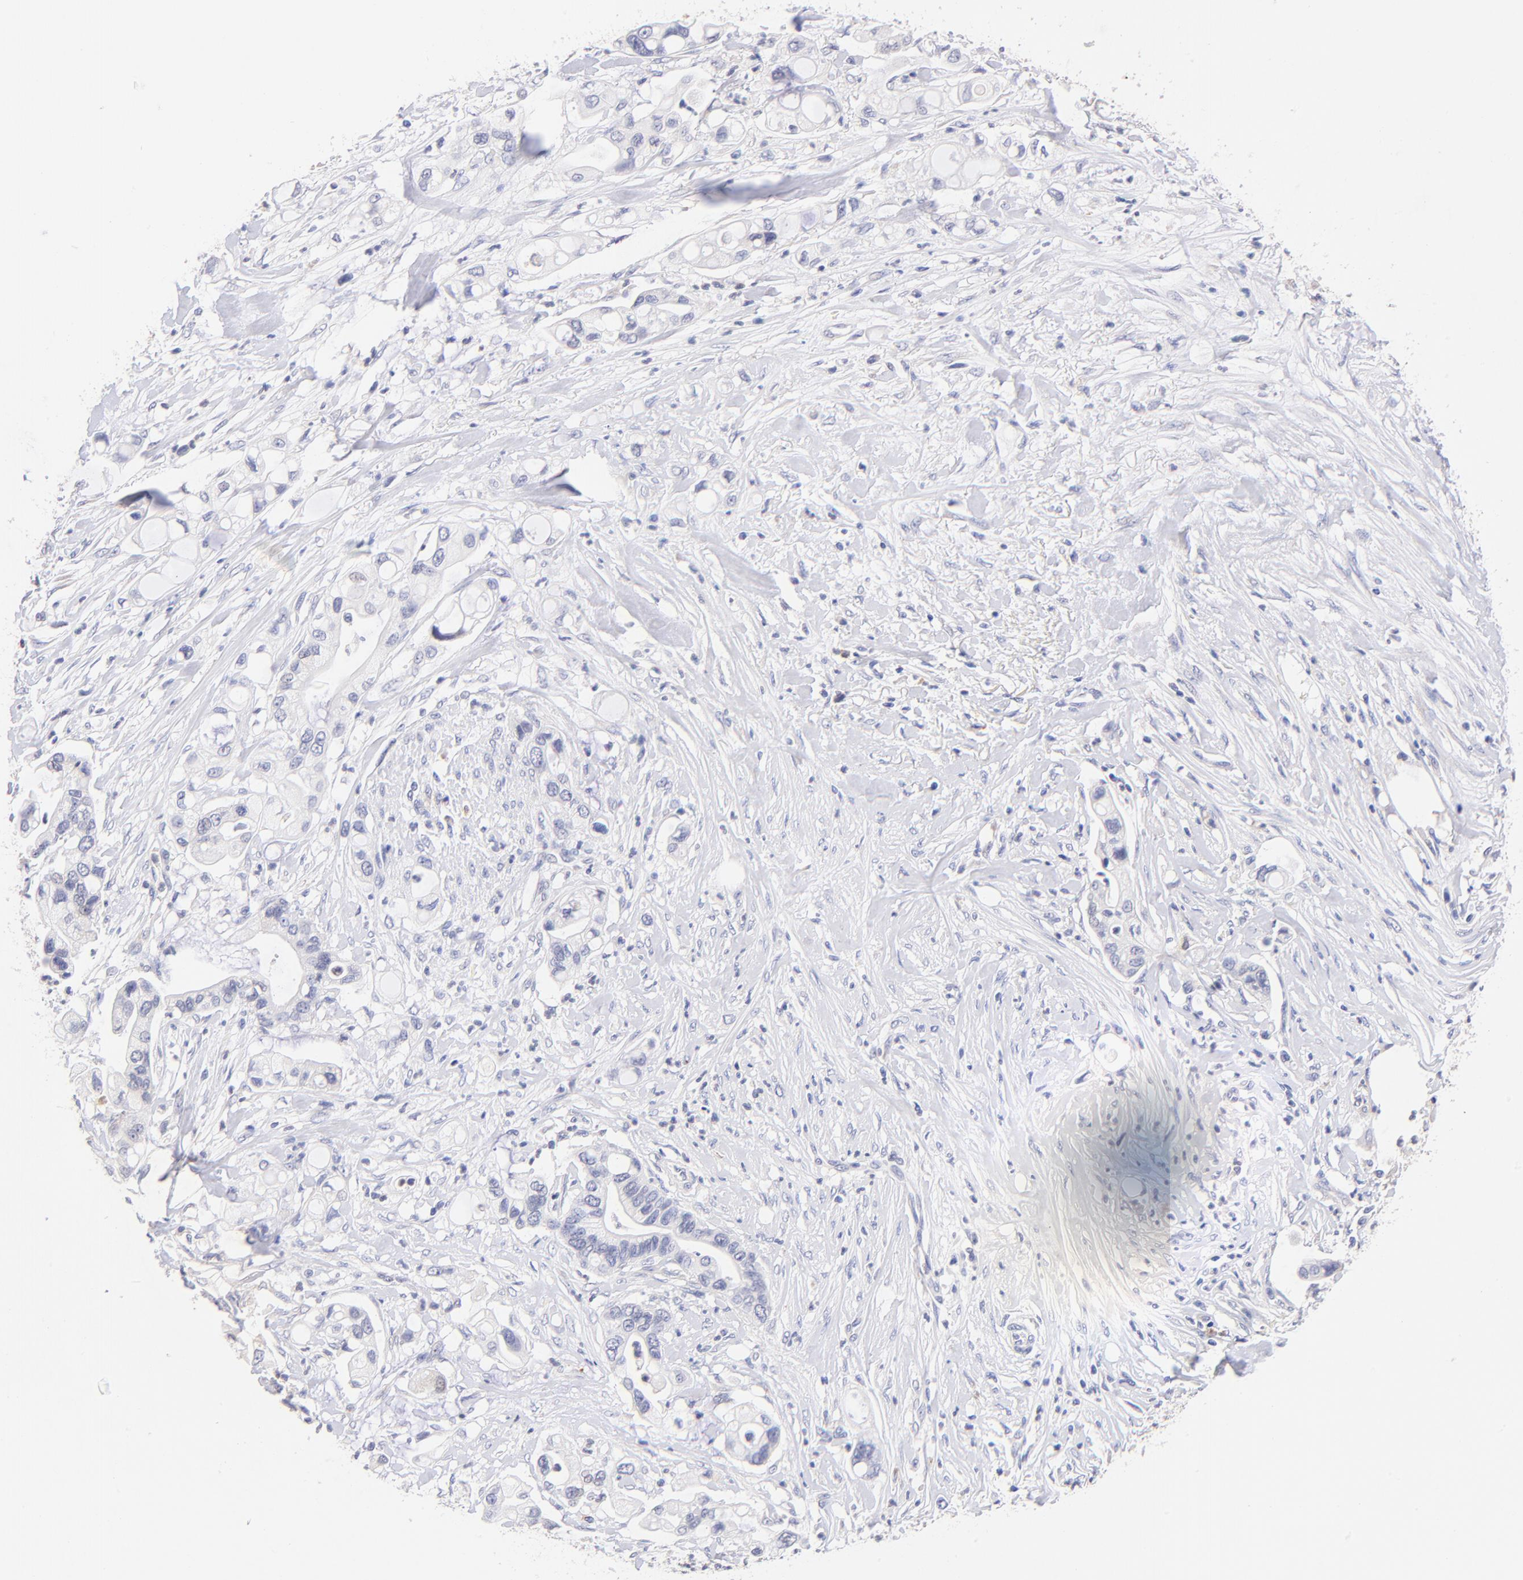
{"staining": {"intensity": "negative", "quantity": "none", "location": "none"}, "tissue": "pancreatic cancer", "cell_type": "Tumor cells", "image_type": "cancer", "snomed": [{"axis": "morphology", "description": "Adenocarcinoma, NOS"}, {"axis": "topography", "description": "Pancreas"}], "caption": "Immunohistochemistry (IHC) of pancreatic cancer (adenocarcinoma) shows no staining in tumor cells. (DAB (3,3'-diaminobenzidine) immunohistochemistry, high magnification).", "gene": "RPL11", "patient": {"sex": "male", "age": 70}}